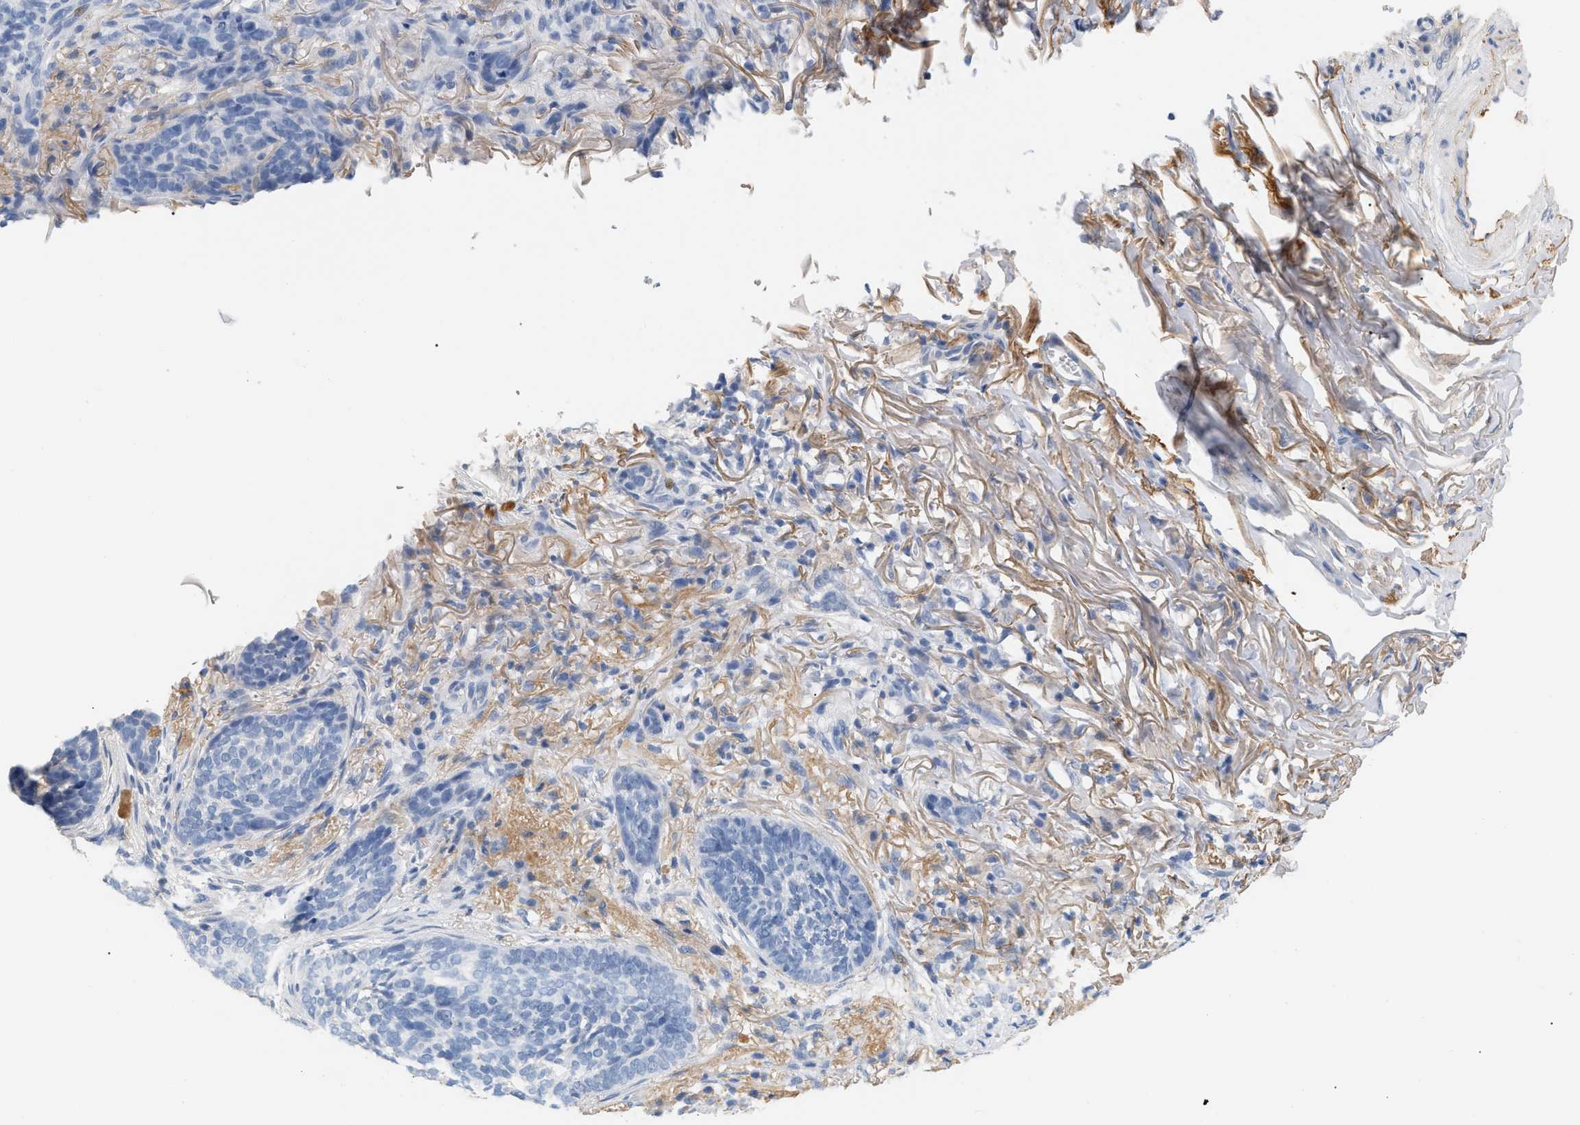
{"staining": {"intensity": "negative", "quantity": "none", "location": "none"}, "tissue": "skin cancer", "cell_type": "Tumor cells", "image_type": "cancer", "snomed": [{"axis": "morphology", "description": "Basal cell carcinoma"}, {"axis": "topography", "description": "Skin"}], "caption": "Immunohistochemistry image of neoplastic tissue: human skin basal cell carcinoma stained with DAB displays no significant protein staining in tumor cells. Brightfield microscopy of immunohistochemistry (IHC) stained with DAB (brown) and hematoxylin (blue), captured at high magnification.", "gene": "CFH", "patient": {"sex": "male", "age": 85}}